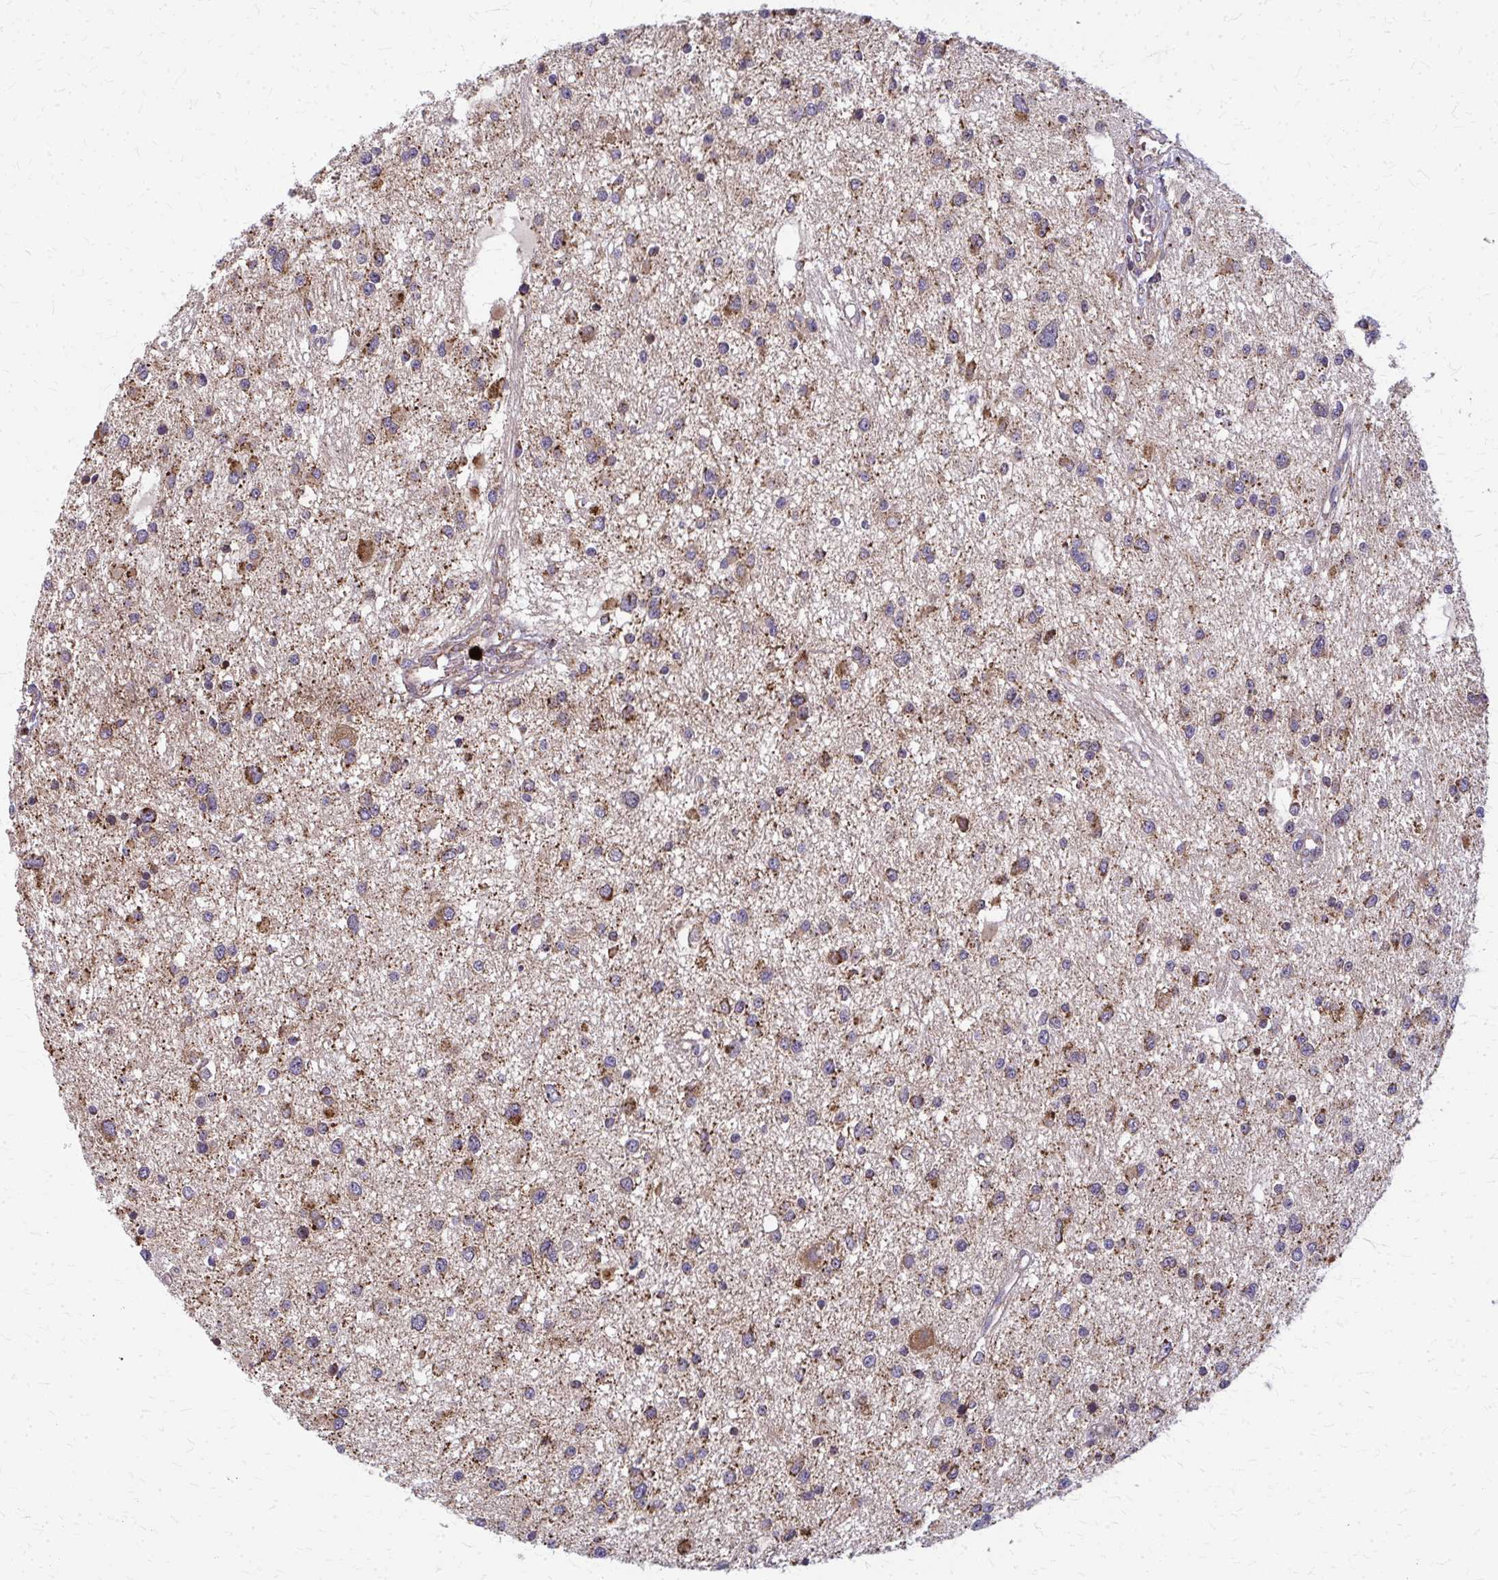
{"staining": {"intensity": "moderate", "quantity": "25%-75%", "location": "cytoplasmic/membranous"}, "tissue": "glioma", "cell_type": "Tumor cells", "image_type": "cancer", "snomed": [{"axis": "morphology", "description": "Glioma, malignant, High grade"}, {"axis": "topography", "description": "Brain"}], "caption": "The image exhibits staining of malignant glioma (high-grade), revealing moderate cytoplasmic/membranous protein positivity (brown color) within tumor cells. (IHC, brightfield microscopy, high magnification).", "gene": "MCCC1", "patient": {"sex": "male", "age": 54}}